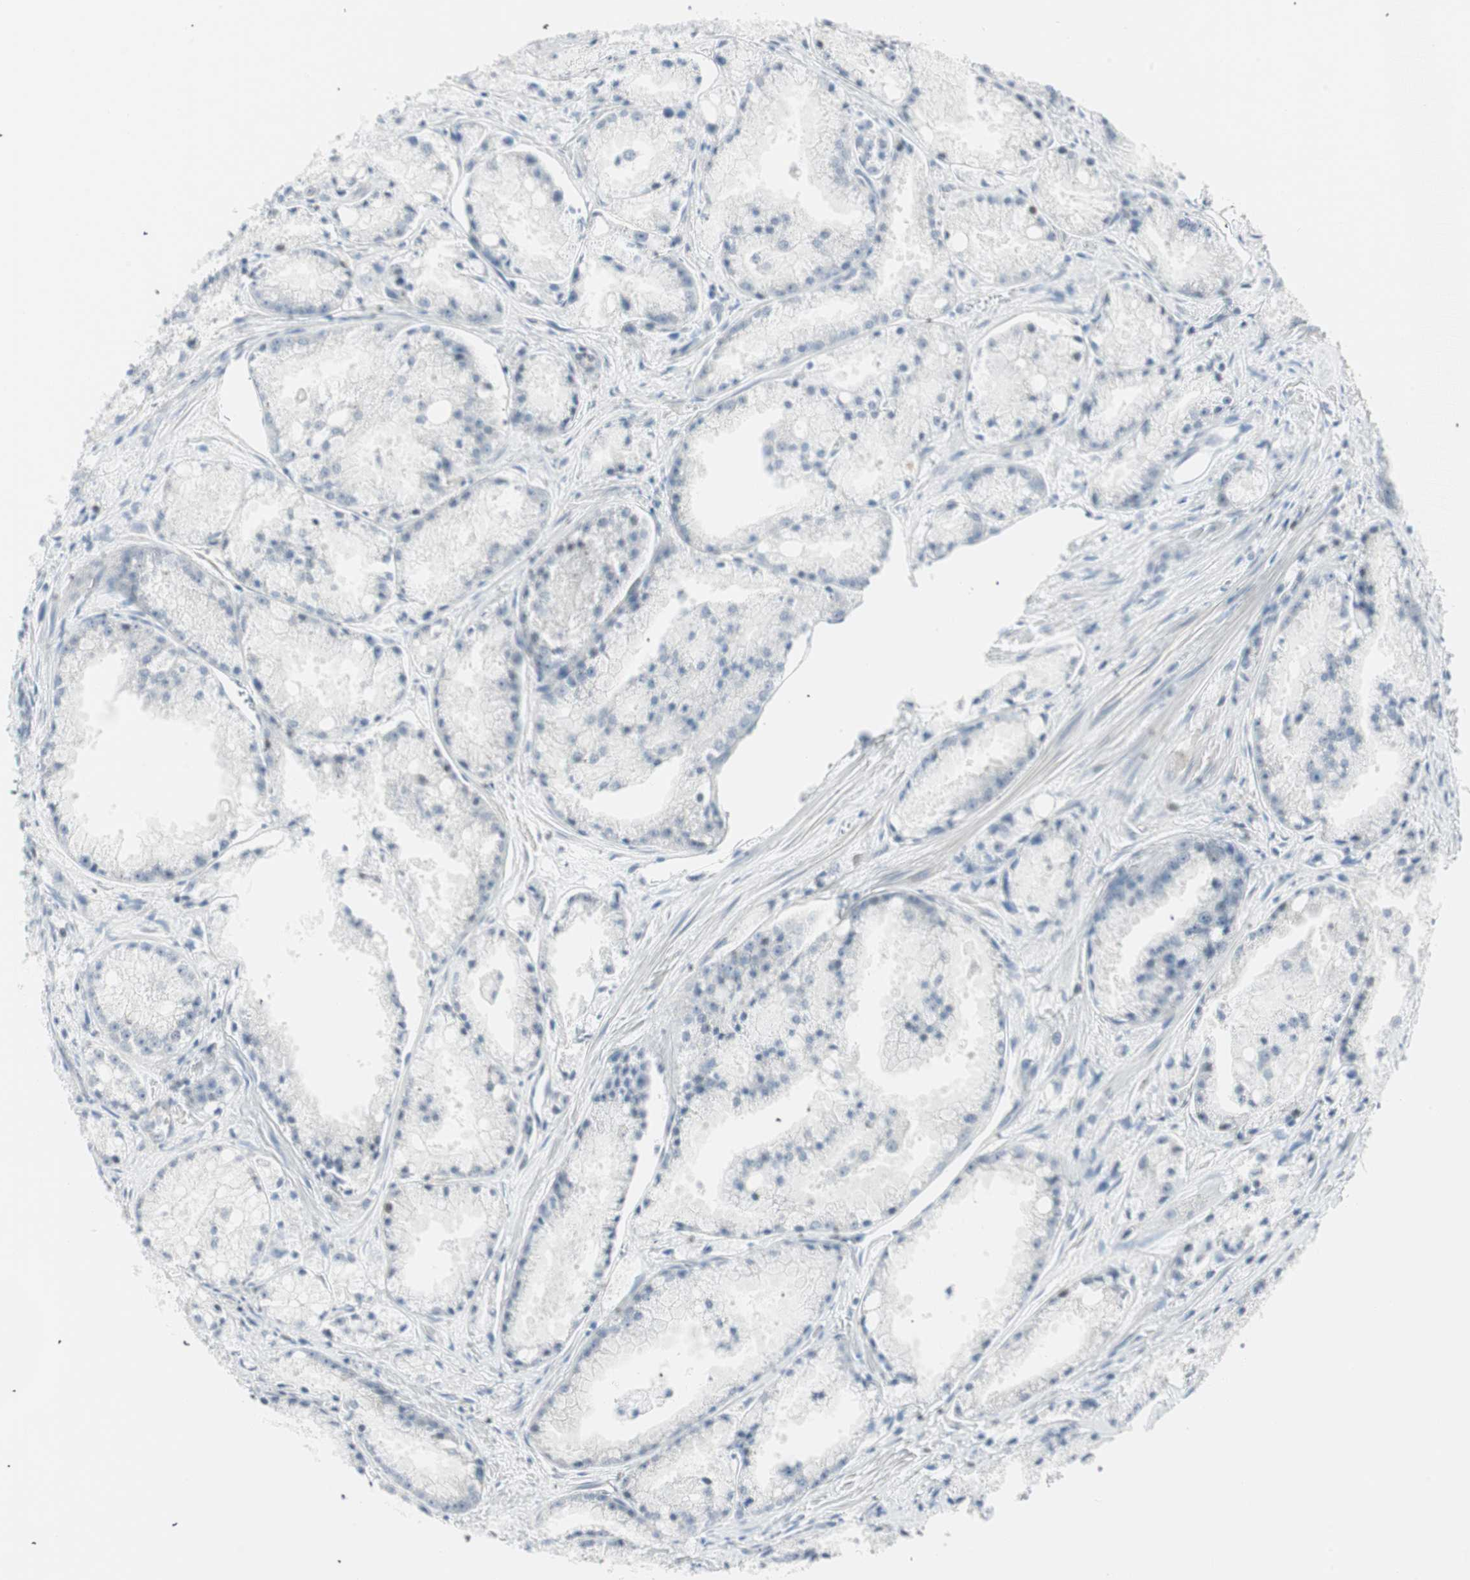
{"staining": {"intensity": "negative", "quantity": "none", "location": "none"}, "tissue": "prostate cancer", "cell_type": "Tumor cells", "image_type": "cancer", "snomed": [{"axis": "morphology", "description": "Adenocarcinoma, Low grade"}, {"axis": "topography", "description": "Prostate"}], "caption": "Immunohistochemical staining of human prostate cancer (low-grade adenocarcinoma) reveals no significant expression in tumor cells.", "gene": "PPP1CA", "patient": {"sex": "male", "age": 64}}